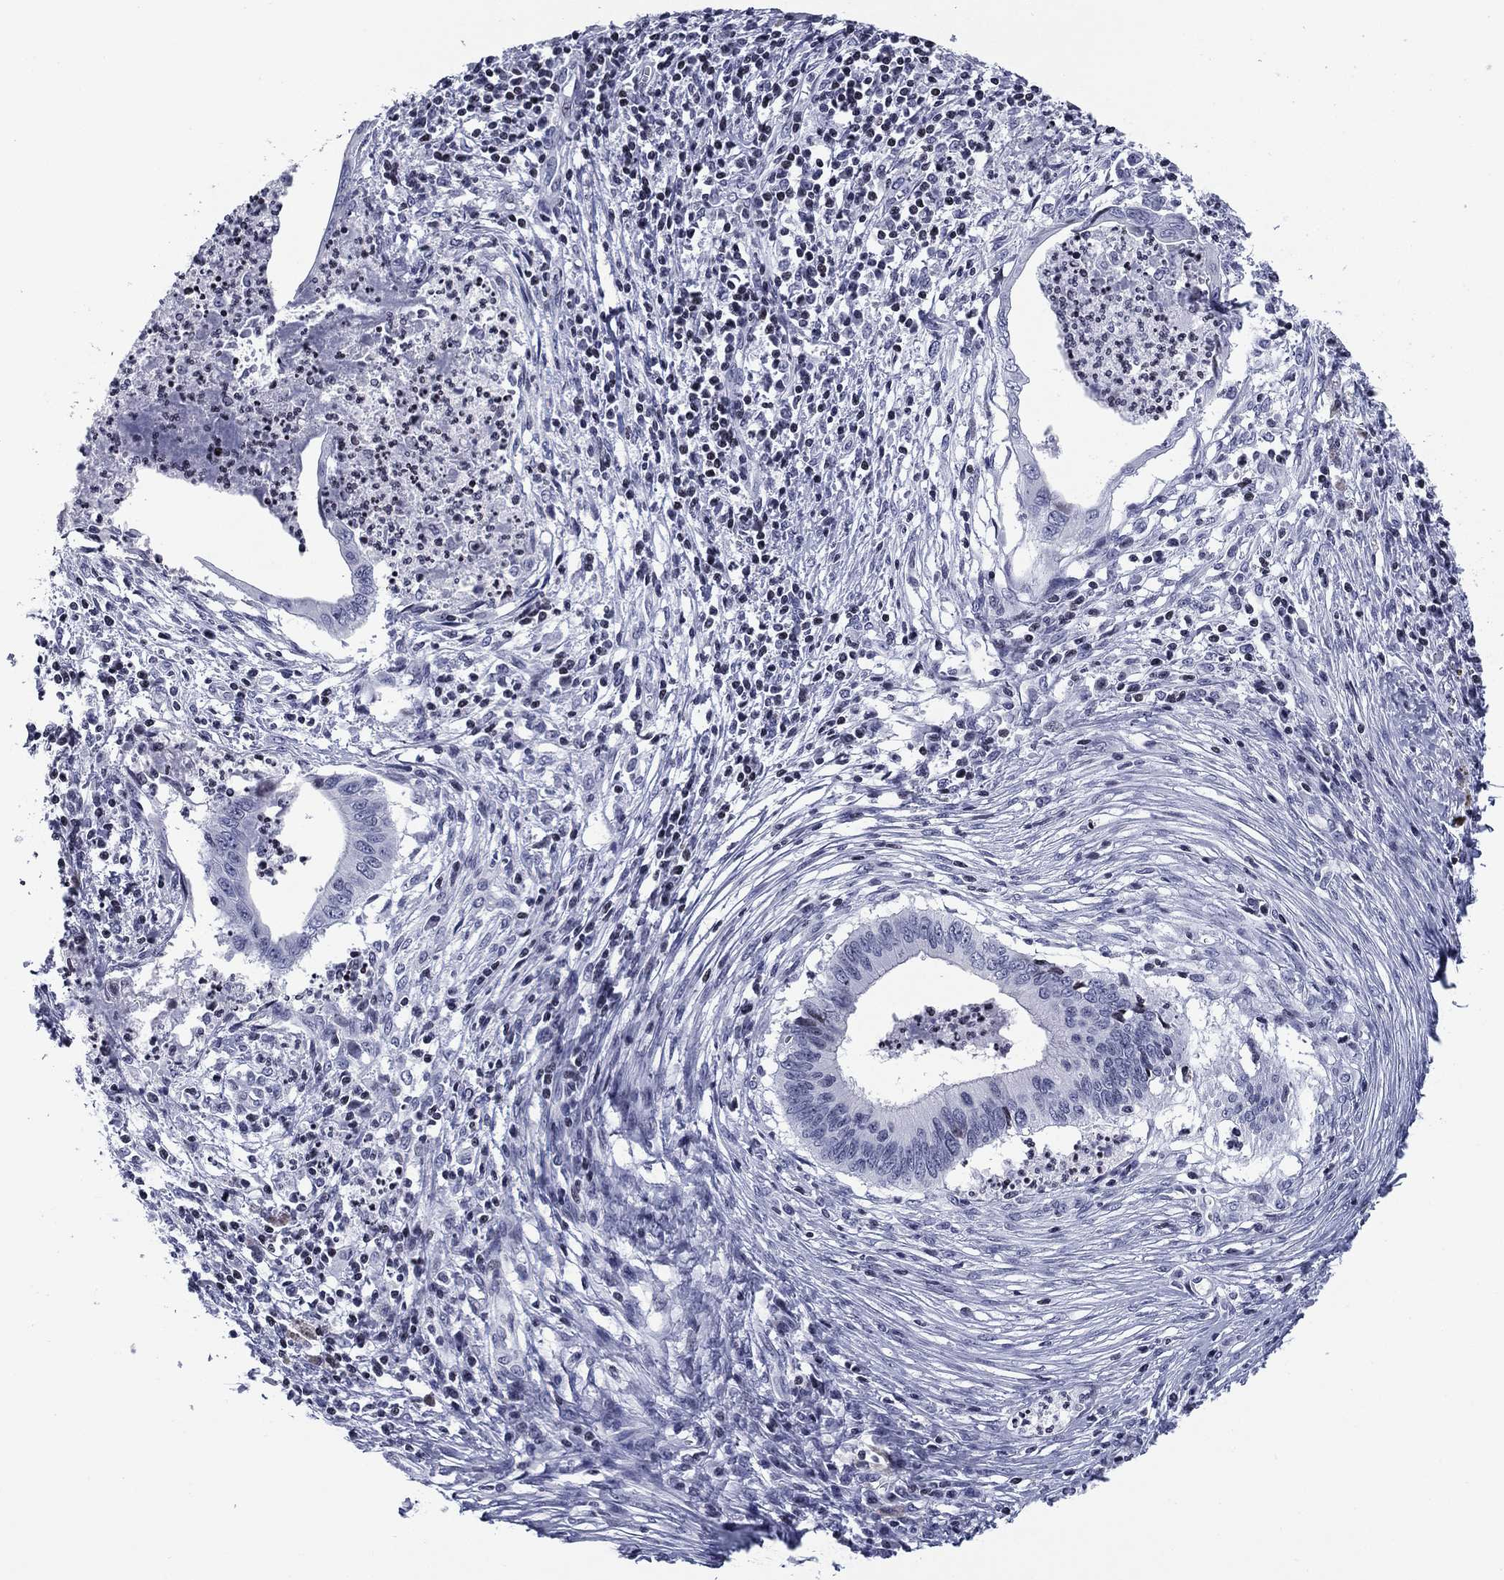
{"staining": {"intensity": "negative", "quantity": "none", "location": "none"}, "tissue": "cervical cancer", "cell_type": "Tumor cells", "image_type": "cancer", "snomed": [{"axis": "morphology", "description": "Adenocarcinoma, NOS"}, {"axis": "topography", "description": "Cervix"}], "caption": "High power microscopy image of an IHC photomicrograph of cervical cancer, revealing no significant staining in tumor cells.", "gene": "CCDC144A", "patient": {"sex": "female", "age": 42}}